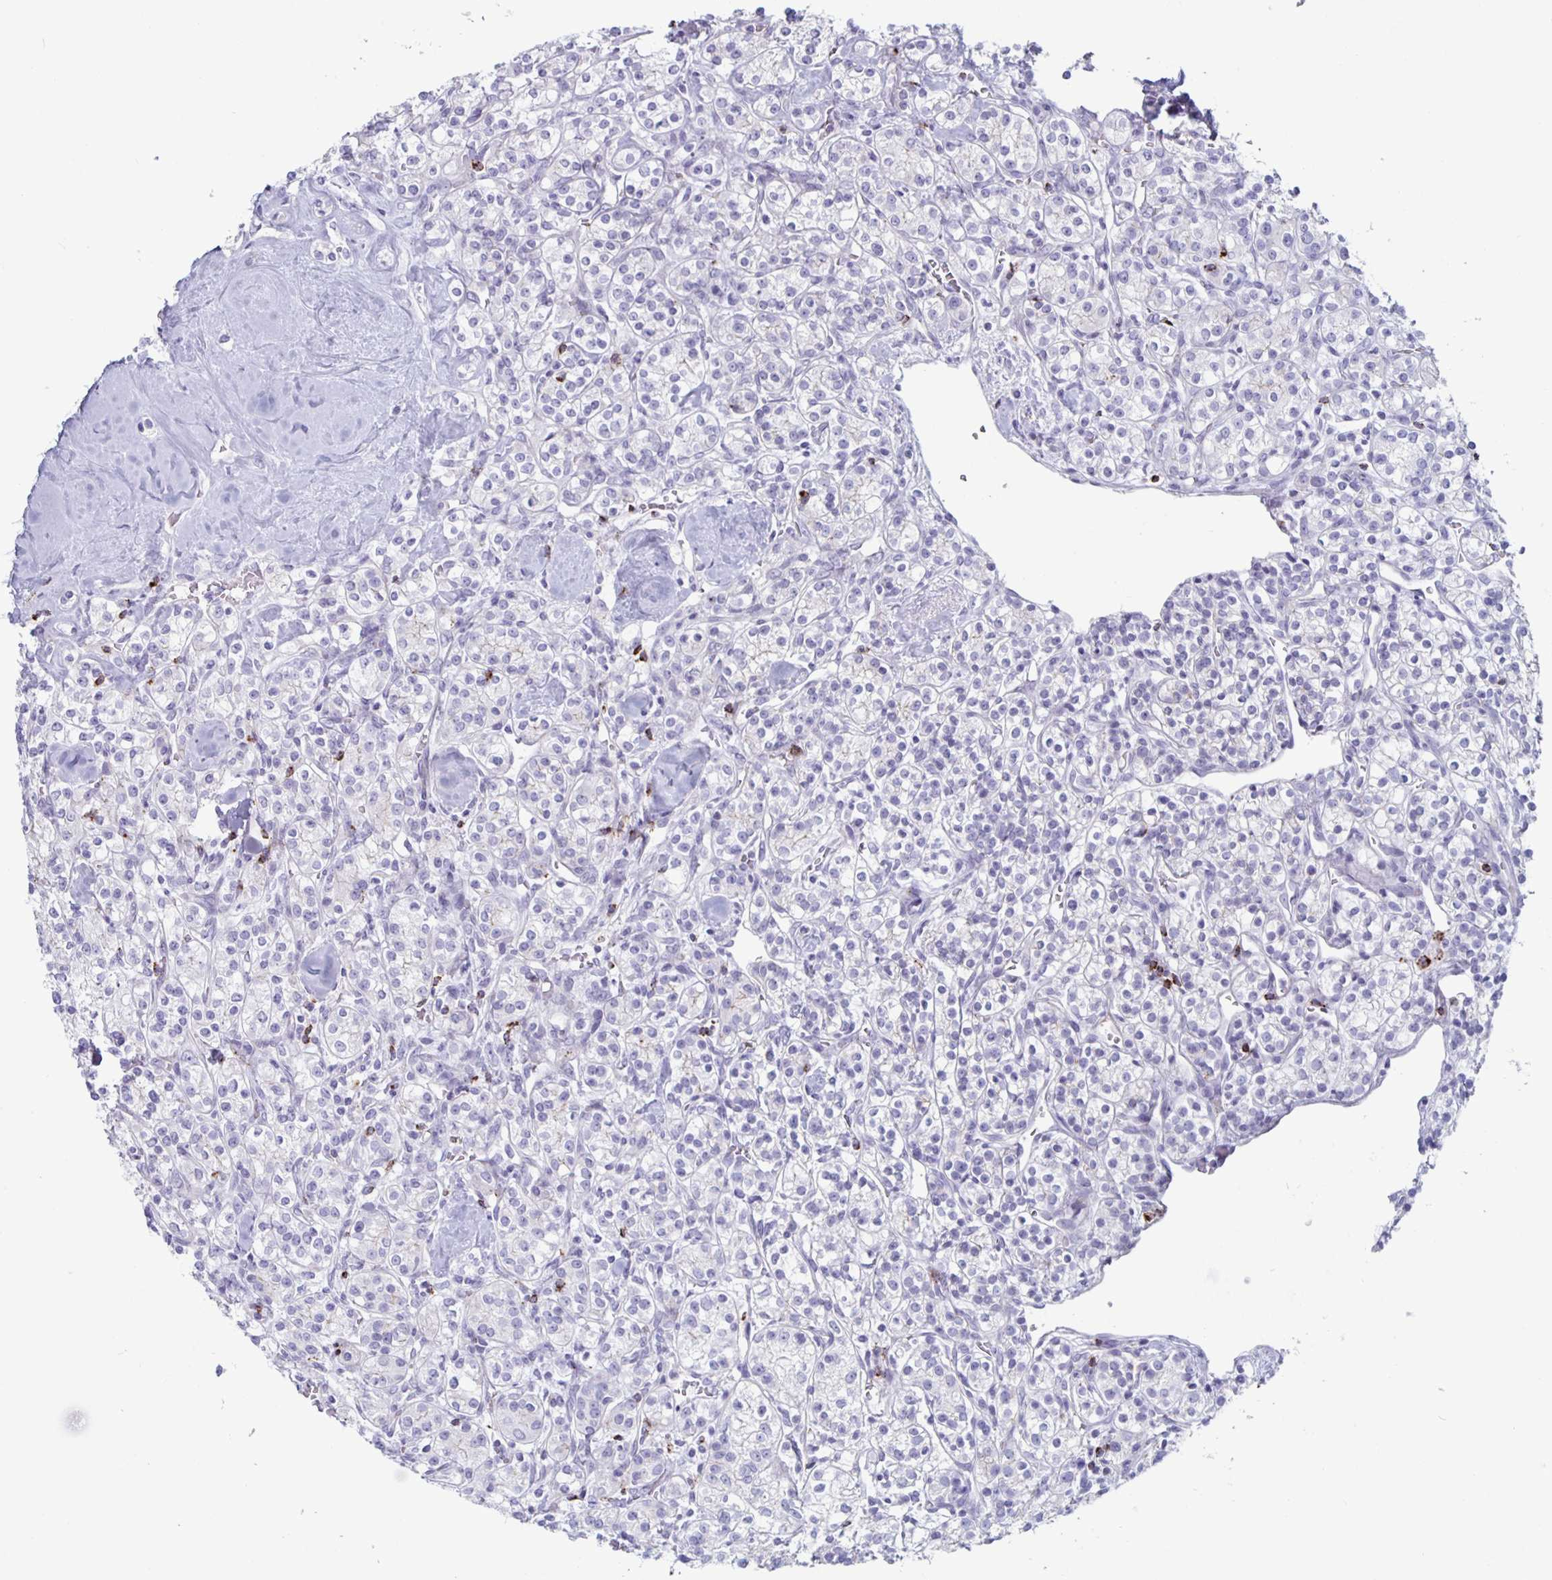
{"staining": {"intensity": "negative", "quantity": "none", "location": "none"}, "tissue": "renal cancer", "cell_type": "Tumor cells", "image_type": "cancer", "snomed": [{"axis": "morphology", "description": "Adenocarcinoma, NOS"}, {"axis": "topography", "description": "Kidney"}], "caption": "Tumor cells are negative for protein expression in human renal adenocarcinoma.", "gene": "GZMK", "patient": {"sex": "male", "age": 77}}